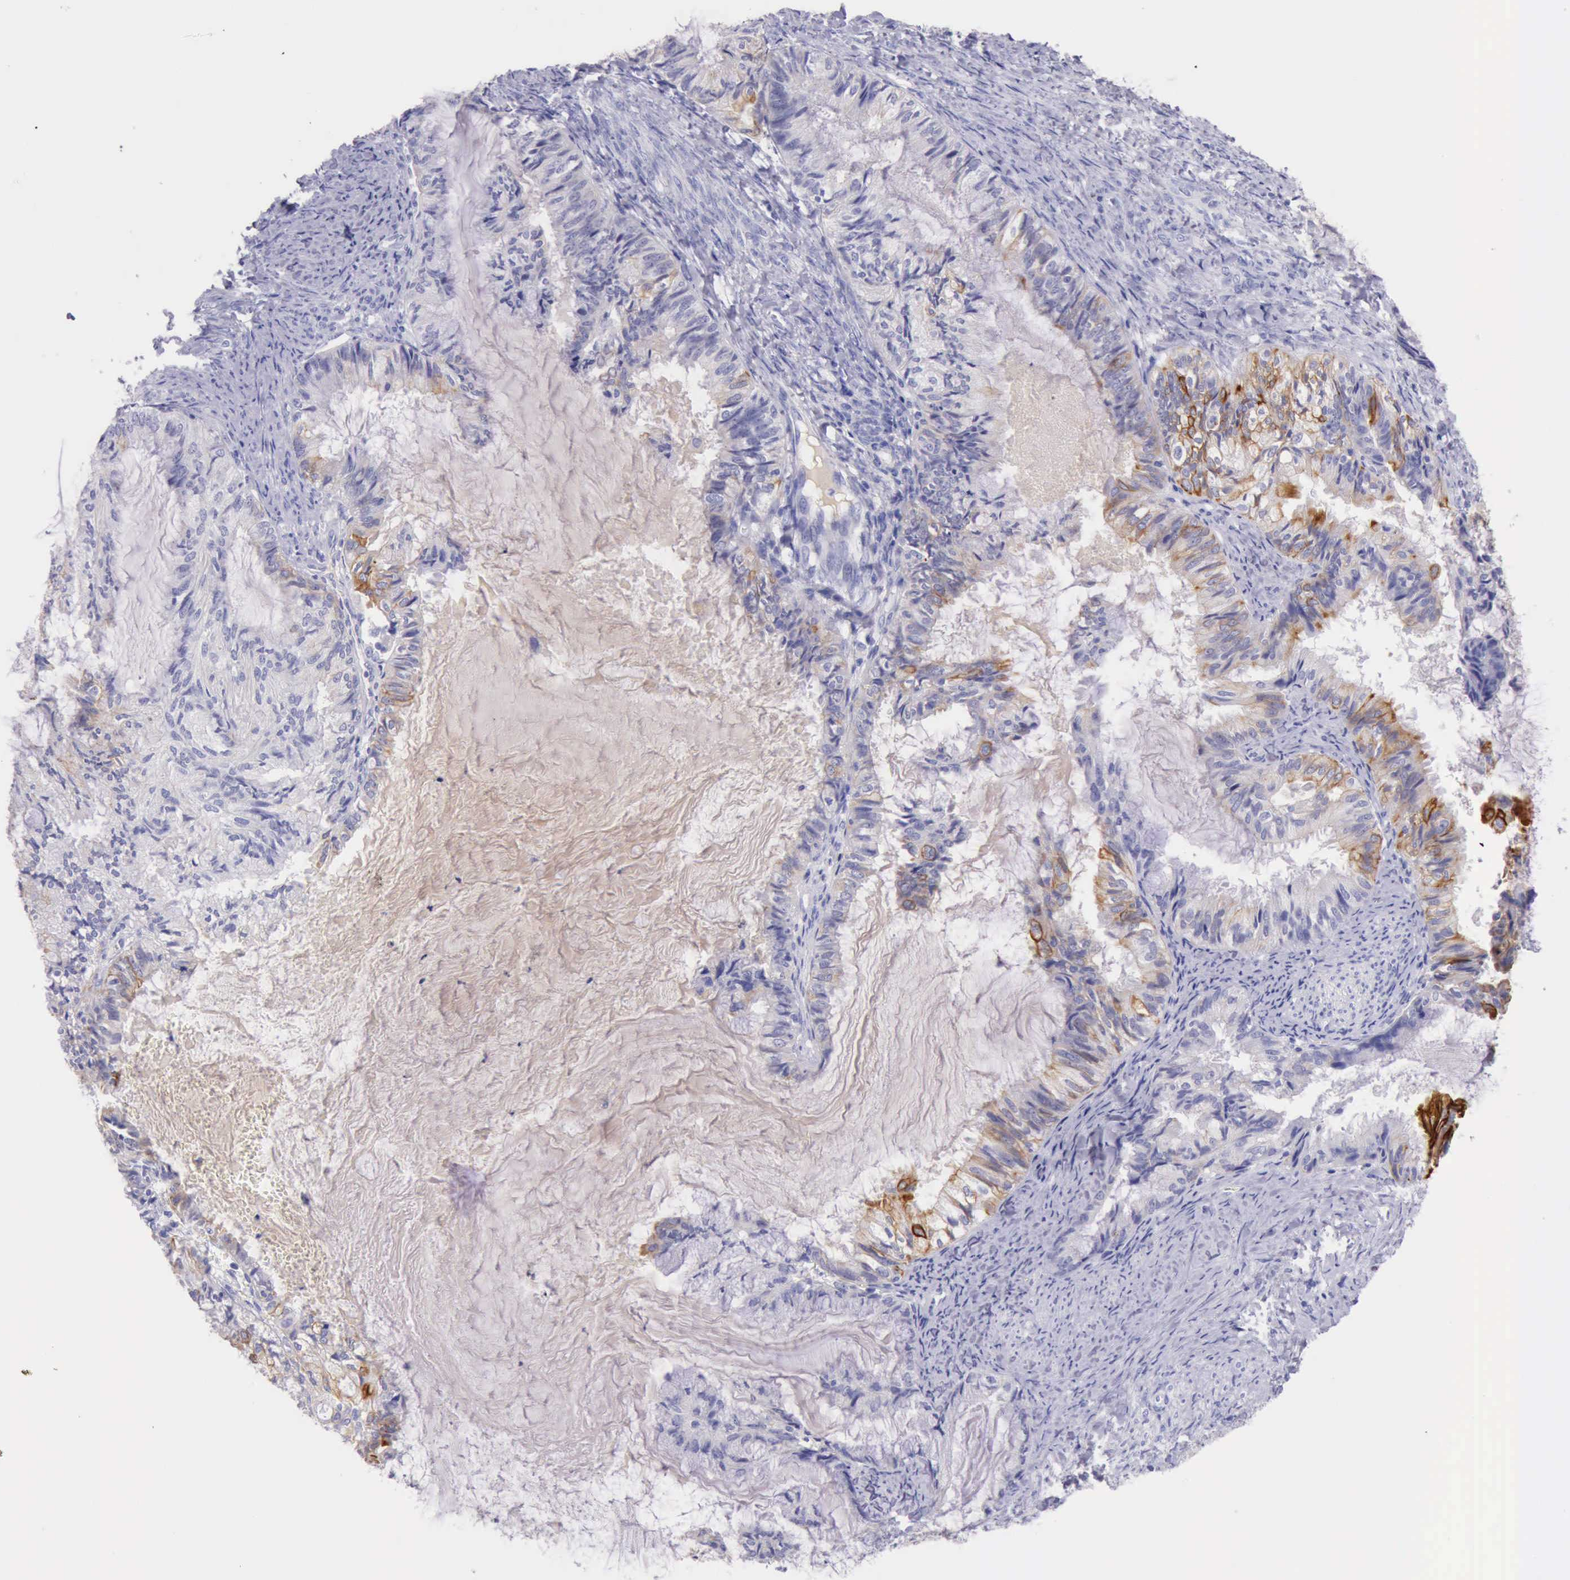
{"staining": {"intensity": "moderate", "quantity": "25%-75%", "location": "cytoplasmic/membranous"}, "tissue": "endometrial cancer", "cell_type": "Tumor cells", "image_type": "cancer", "snomed": [{"axis": "morphology", "description": "Adenocarcinoma, NOS"}, {"axis": "topography", "description": "Endometrium"}], "caption": "Endometrial adenocarcinoma stained with immunohistochemistry displays moderate cytoplasmic/membranous expression in approximately 25%-75% of tumor cells. Using DAB (3,3'-diaminobenzidine) (brown) and hematoxylin (blue) stains, captured at high magnification using brightfield microscopy.", "gene": "KRT8", "patient": {"sex": "female", "age": 86}}